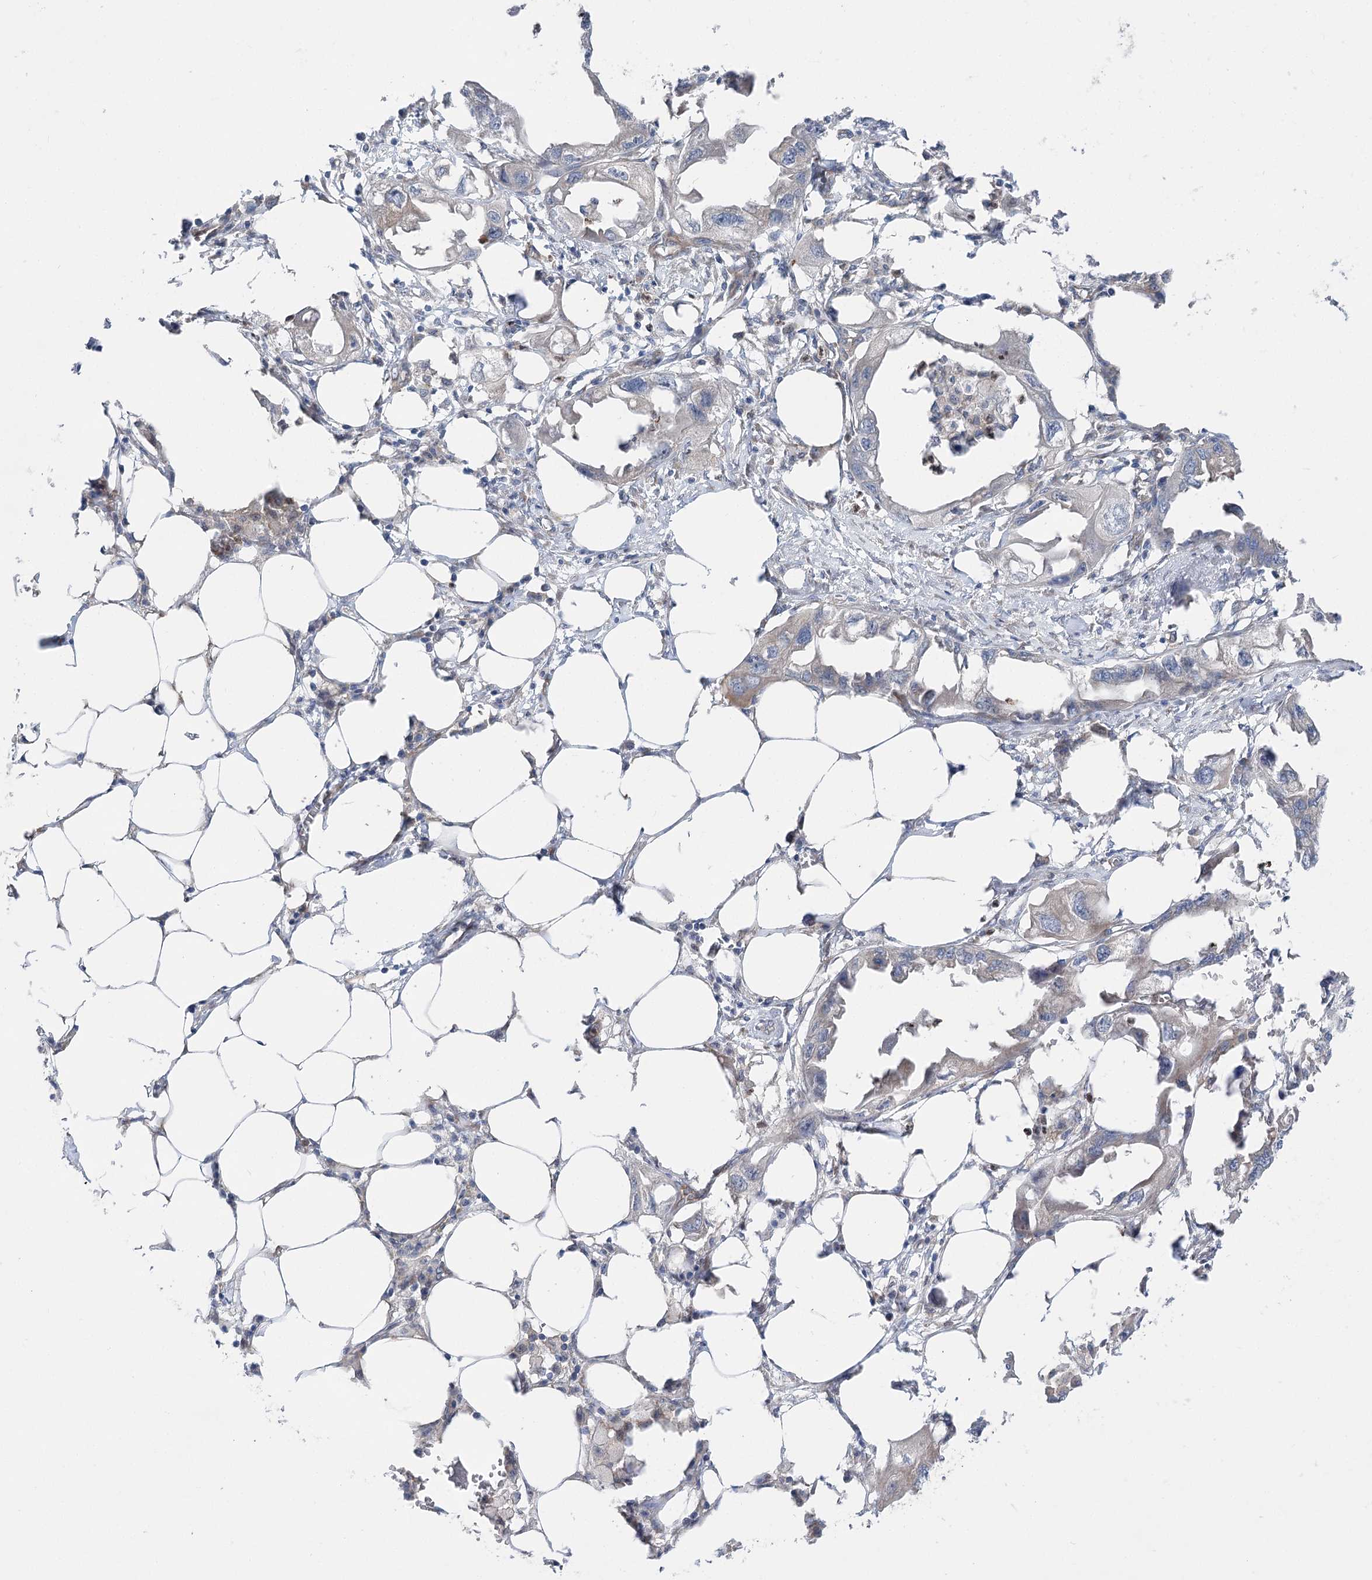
{"staining": {"intensity": "negative", "quantity": "none", "location": "none"}, "tissue": "endometrial cancer", "cell_type": "Tumor cells", "image_type": "cancer", "snomed": [{"axis": "morphology", "description": "Adenocarcinoma, NOS"}, {"axis": "morphology", "description": "Adenocarcinoma, metastatic, NOS"}, {"axis": "topography", "description": "Adipose tissue"}, {"axis": "topography", "description": "Endometrium"}], "caption": "Immunohistochemical staining of human adenocarcinoma (endometrial) displays no significant positivity in tumor cells. The staining is performed using DAB brown chromogen with nuclei counter-stained in using hematoxylin.", "gene": "SCN11A", "patient": {"sex": "female", "age": 67}}